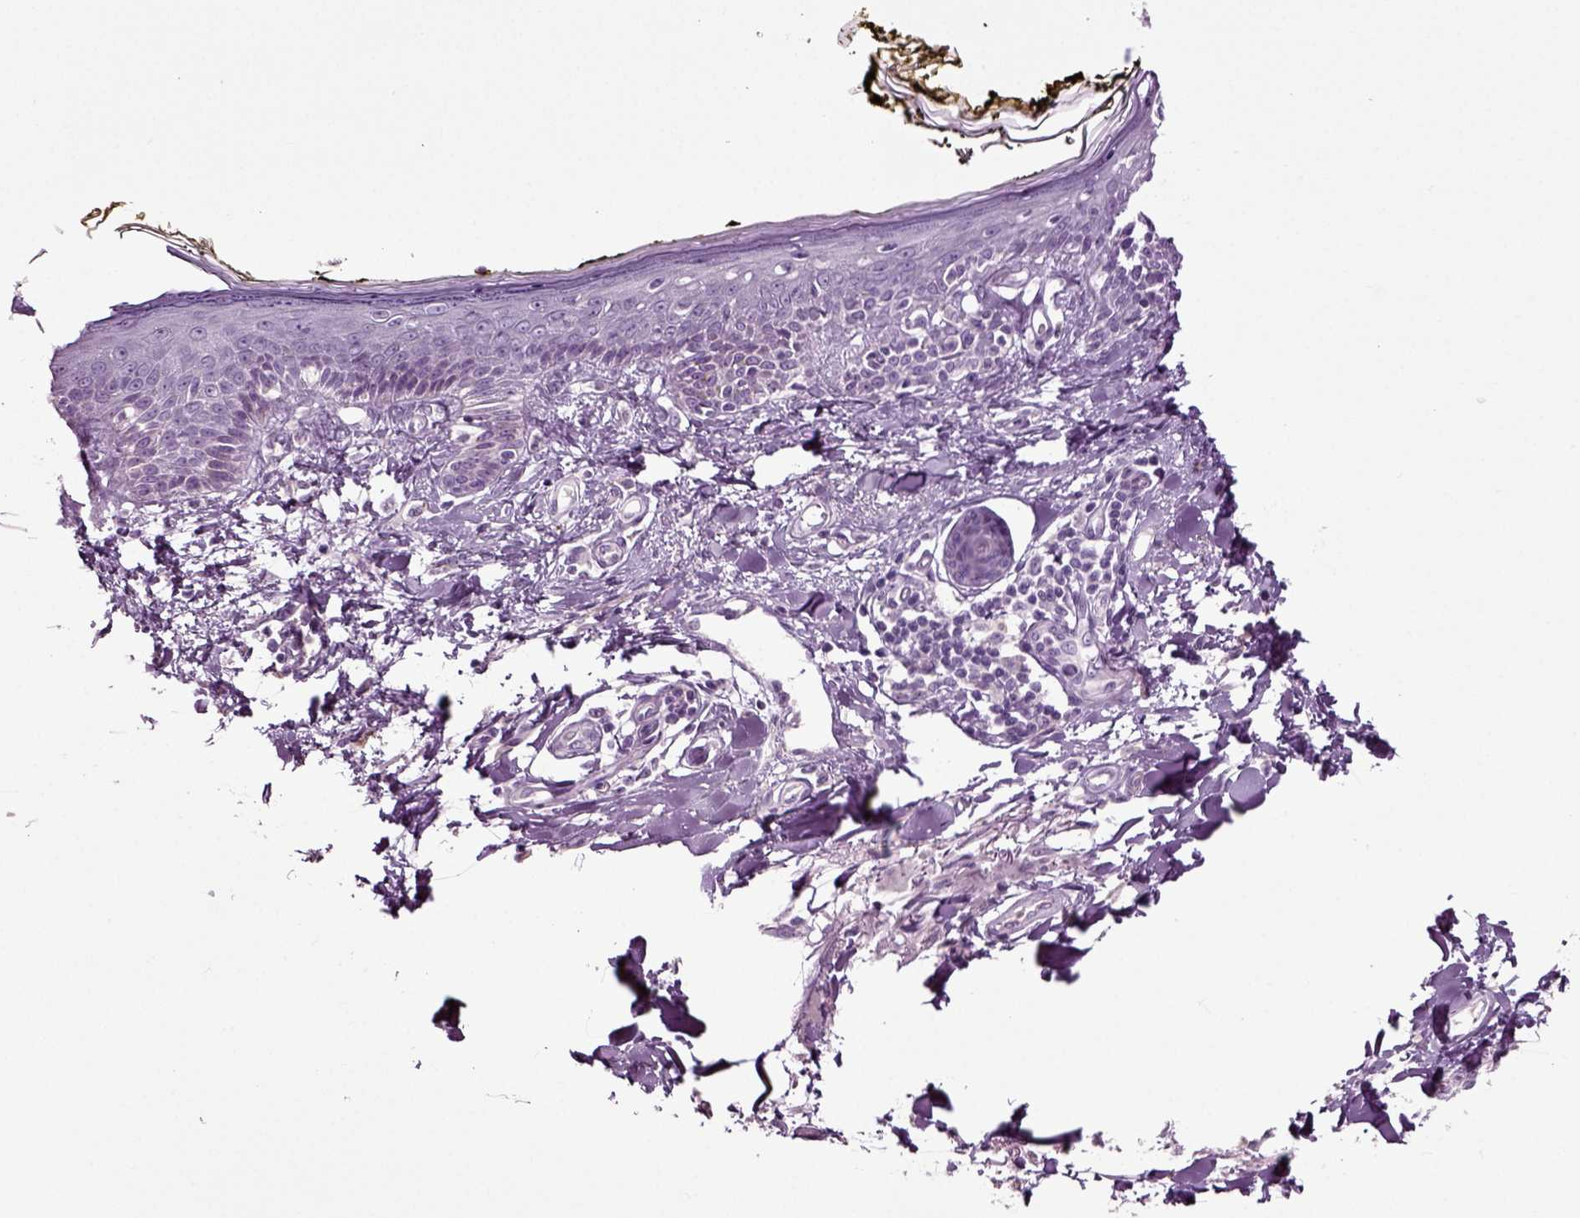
{"staining": {"intensity": "negative", "quantity": "none", "location": "none"}, "tissue": "skin", "cell_type": "Fibroblasts", "image_type": "normal", "snomed": [{"axis": "morphology", "description": "Normal tissue, NOS"}, {"axis": "topography", "description": "Skin"}], "caption": "DAB immunohistochemical staining of benign human skin exhibits no significant staining in fibroblasts. The staining is performed using DAB brown chromogen with nuclei counter-stained in using hematoxylin.", "gene": "SPATA17", "patient": {"sex": "male", "age": 76}}